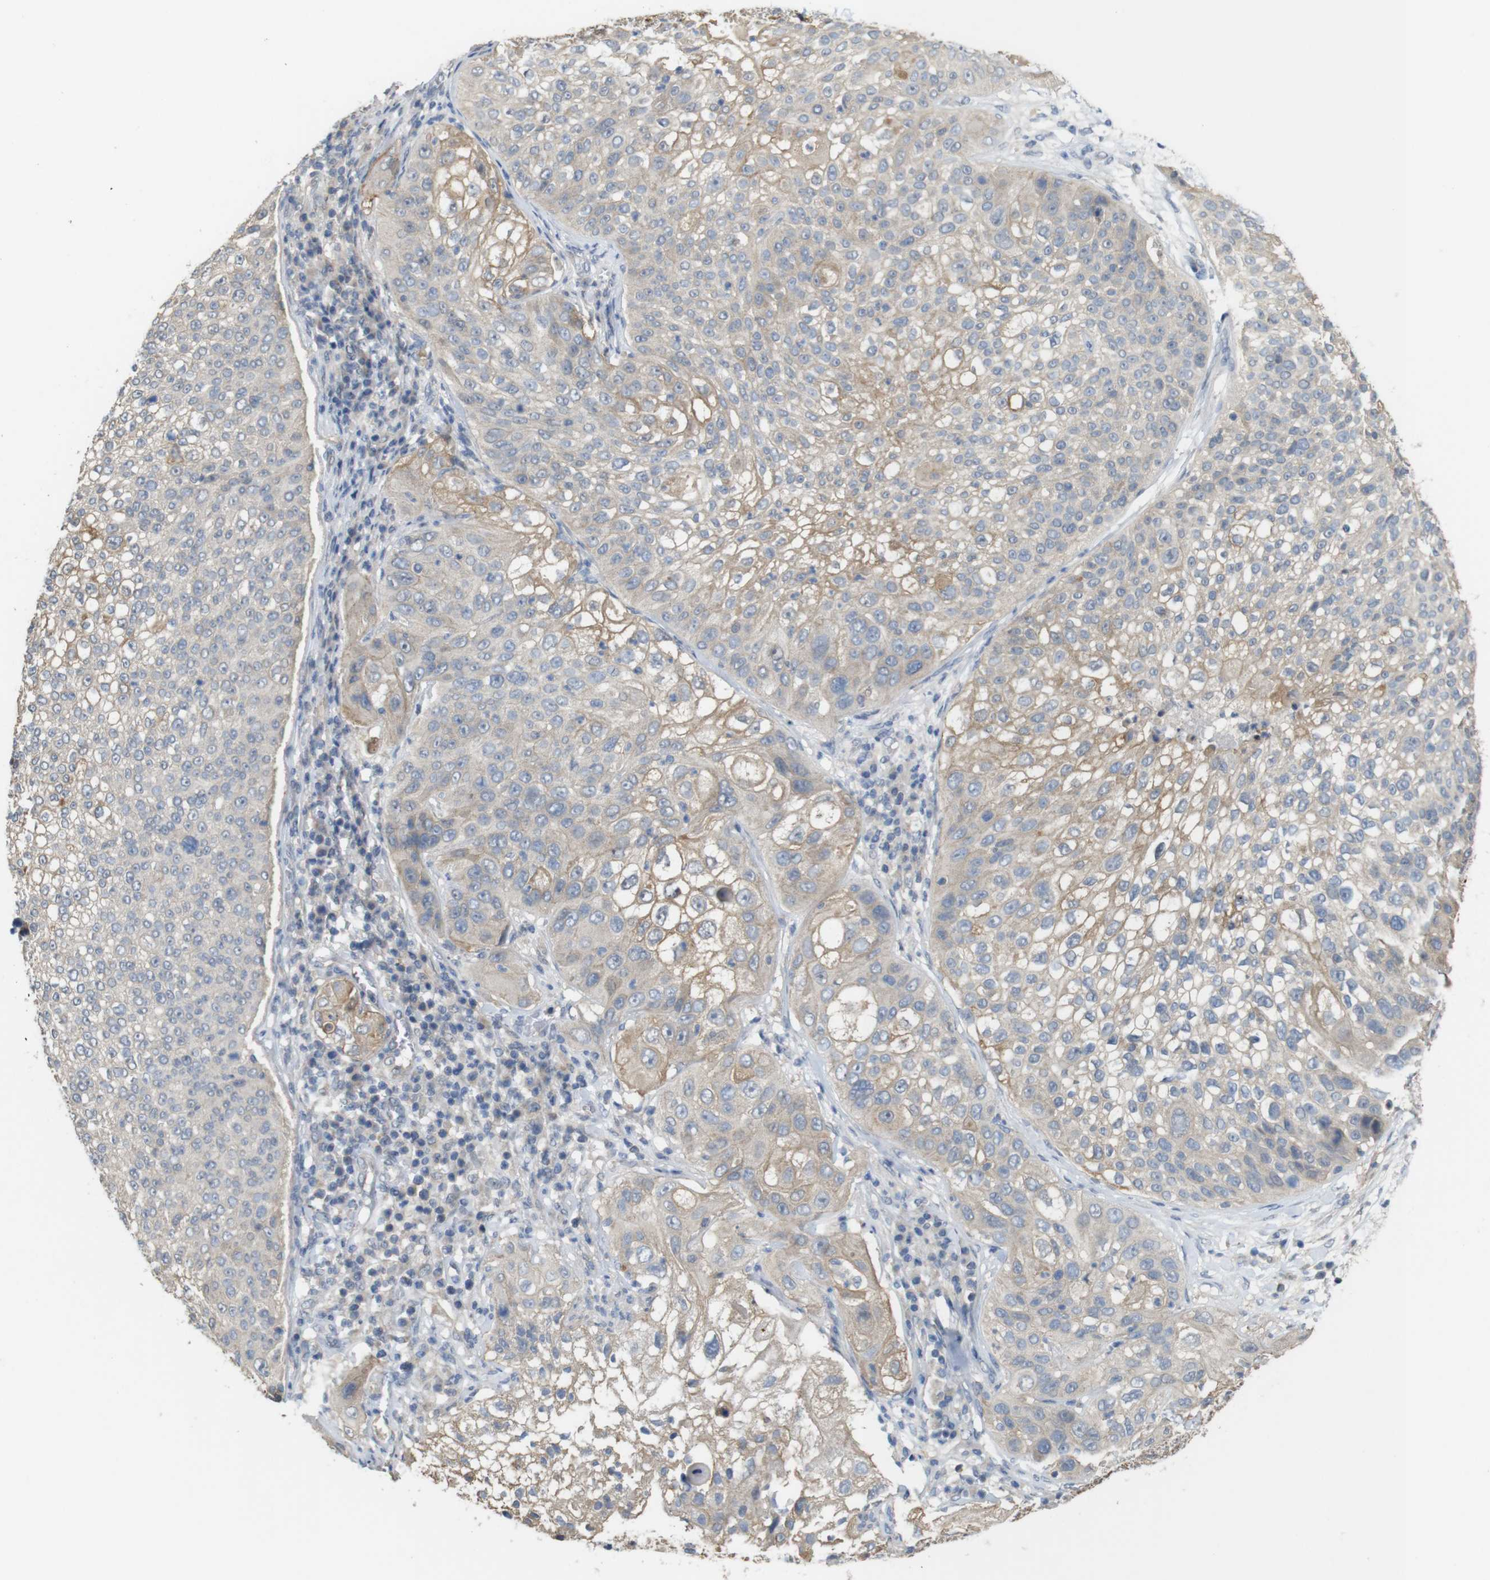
{"staining": {"intensity": "weak", "quantity": ">75%", "location": "cytoplasmic/membranous"}, "tissue": "lung cancer", "cell_type": "Tumor cells", "image_type": "cancer", "snomed": [{"axis": "morphology", "description": "Inflammation, NOS"}, {"axis": "morphology", "description": "Squamous cell carcinoma, NOS"}, {"axis": "topography", "description": "Lymph node"}, {"axis": "topography", "description": "Soft tissue"}, {"axis": "topography", "description": "Lung"}], "caption": "Tumor cells exhibit weak cytoplasmic/membranous staining in about >75% of cells in lung cancer (squamous cell carcinoma).", "gene": "CDC34", "patient": {"sex": "male", "age": 66}}